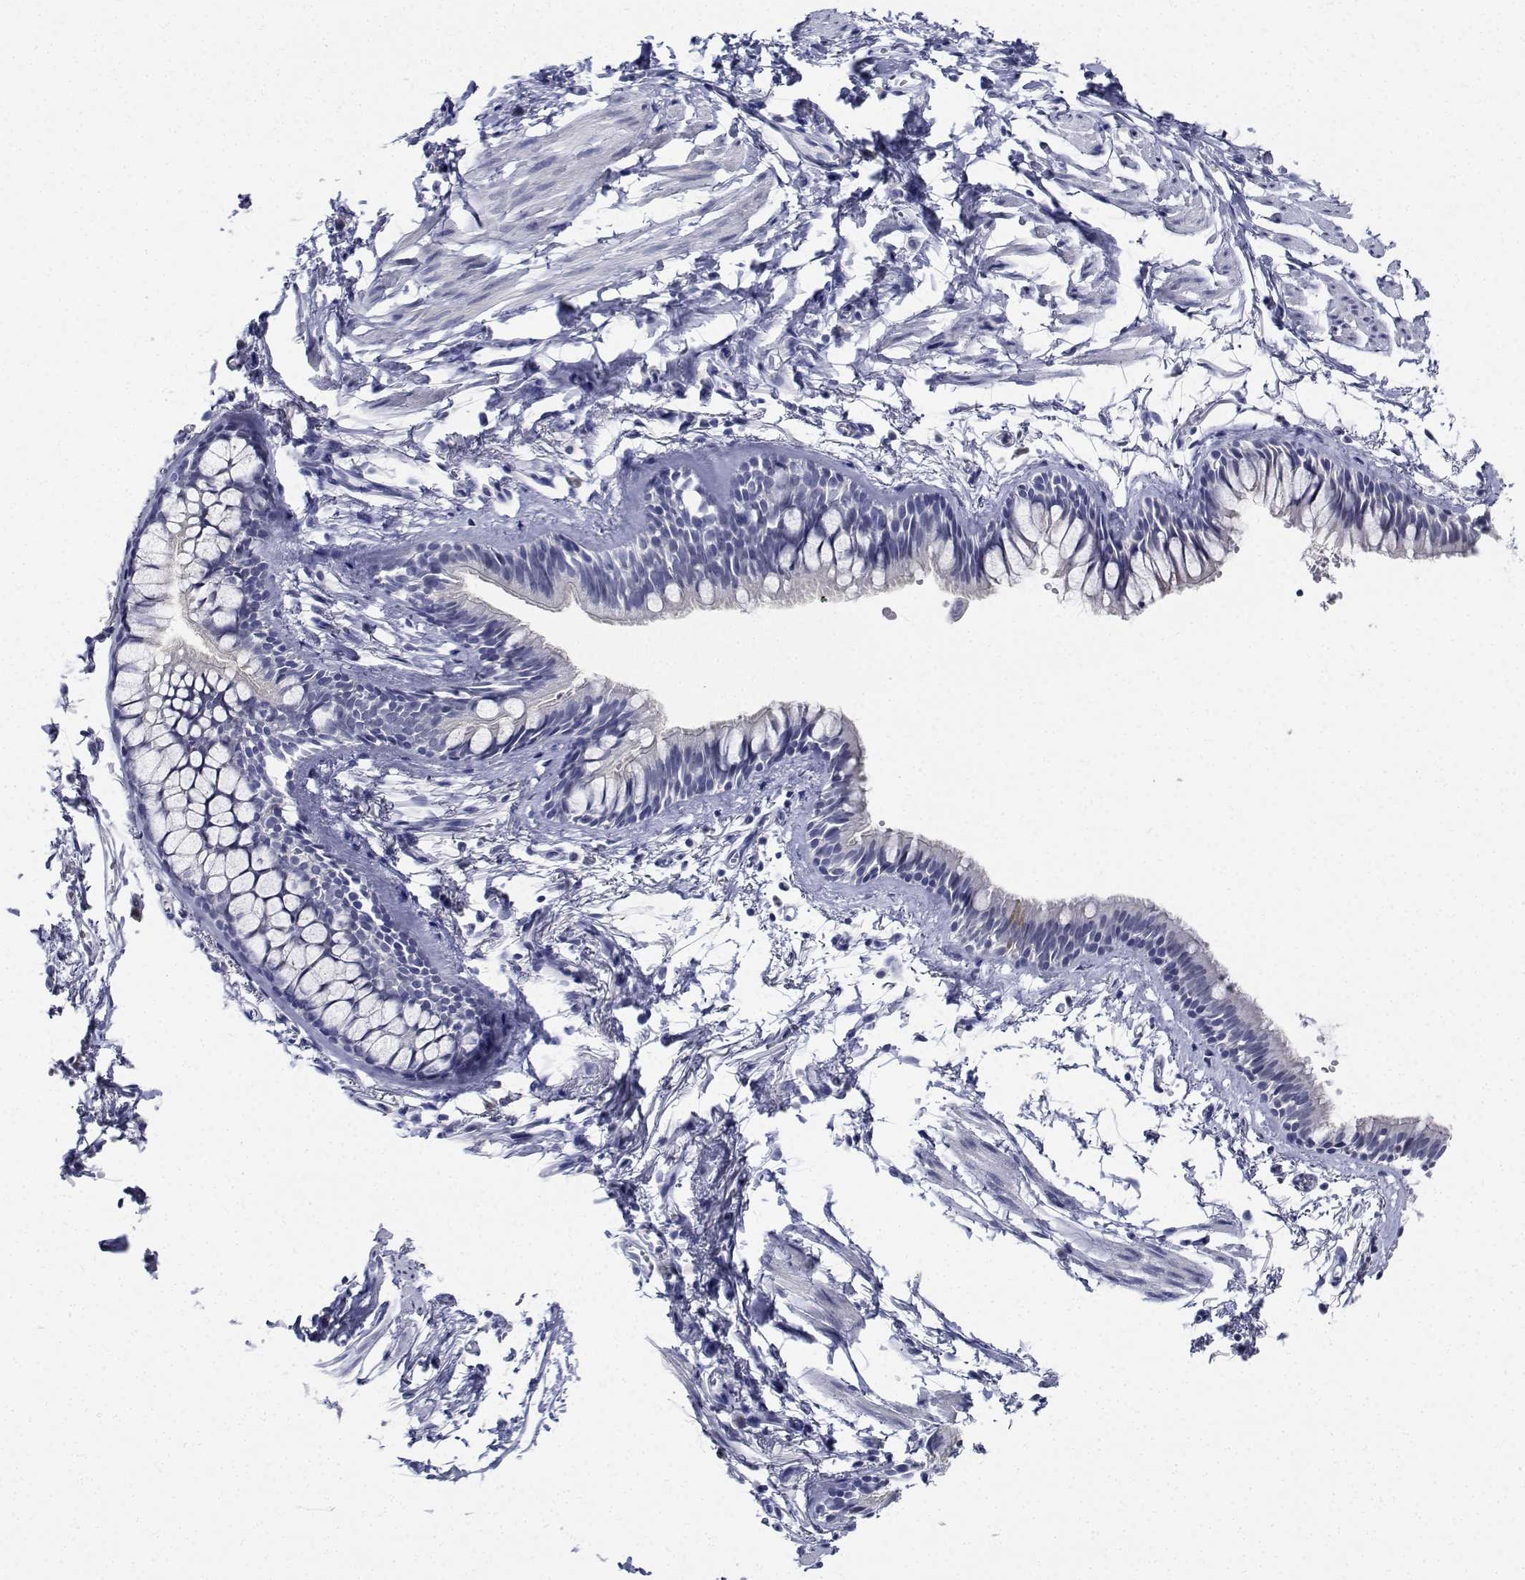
{"staining": {"intensity": "negative", "quantity": "none", "location": "none"}, "tissue": "bronchus", "cell_type": "Respiratory epithelial cells", "image_type": "normal", "snomed": [{"axis": "morphology", "description": "Normal tissue, NOS"}, {"axis": "topography", "description": "Cartilage tissue"}, {"axis": "topography", "description": "Bronchus"}], "caption": "This is an immunohistochemistry image of unremarkable bronchus. There is no staining in respiratory epithelial cells.", "gene": "PLXNA4", "patient": {"sex": "female", "age": 59}}